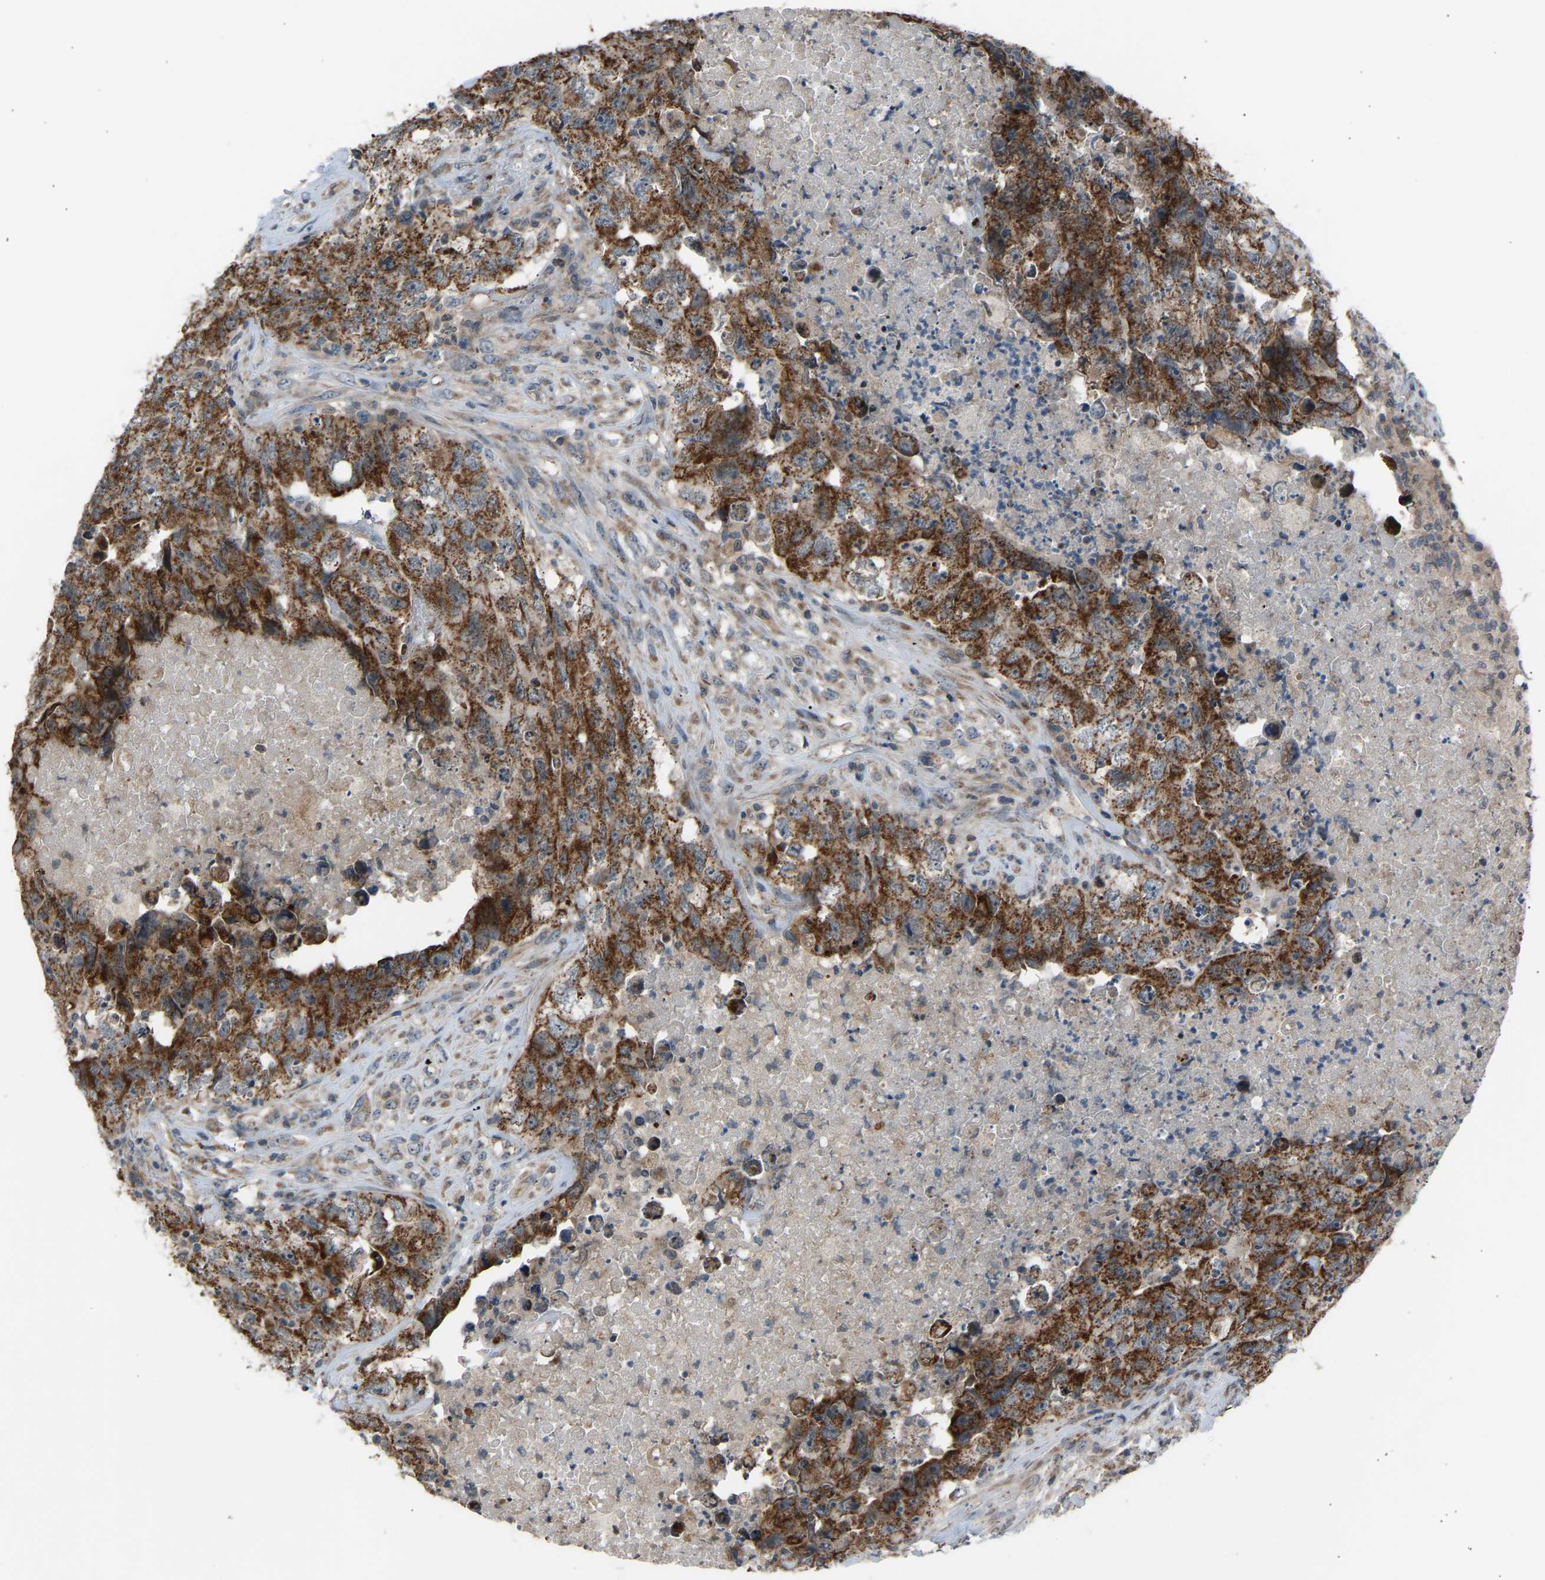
{"staining": {"intensity": "strong", "quantity": ">75%", "location": "cytoplasmic/membranous"}, "tissue": "testis cancer", "cell_type": "Tumor cells", "image_type": "cancer", "snomed": [{"axis": "morphology", "description": "Carcinoma, Embryonal, NOS"}, {"axis": "topography", "description": "Testis"}], "caption": "Human embryonal carcinoma (testis) stained for a protein (brown) demonstrates strong cytoplasmic/membranous positive expression in about >75% of tumor cells.", "gene": "SLIRP", "patient": {"sex": "male", "age": 32}}